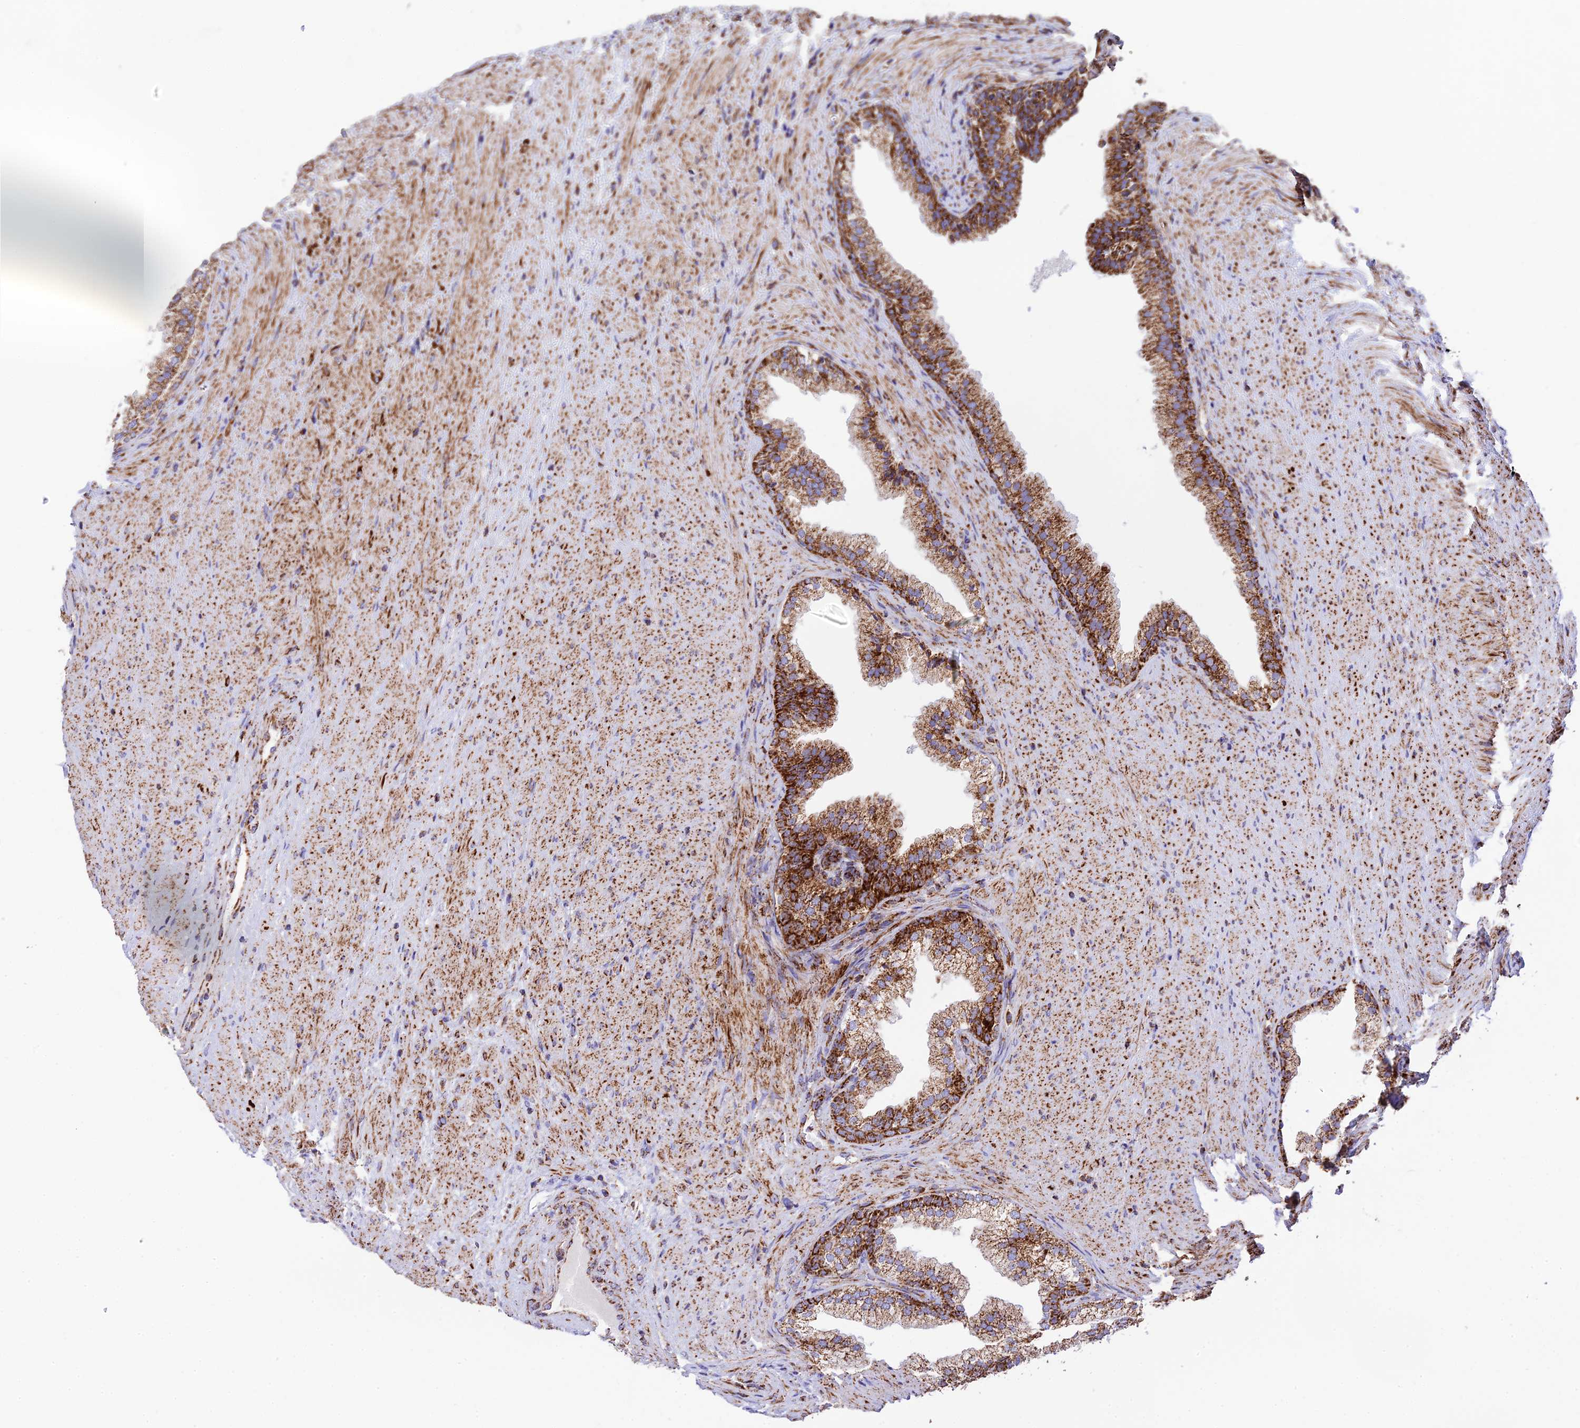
{"staining": {"intensity": "strong", "quantity": ">75%", "location": "cytoplasmic/membranous"}, "tissue": "prostate", "cell_type": "Glandular cells", "image_type": "normal", "snomed": [{"axis": "morphology", "description": "Normal tissue, NOS"}, {"axis": "topography", "description": "Prostate"}], "caption": "A high amount of strong cytoplasmic/membranous expression is identified in approximately >75% of glandular cells in unremarkable prostate.", "gene": "CHCHD3", "patient": {"sex": "male", "age": 76}}